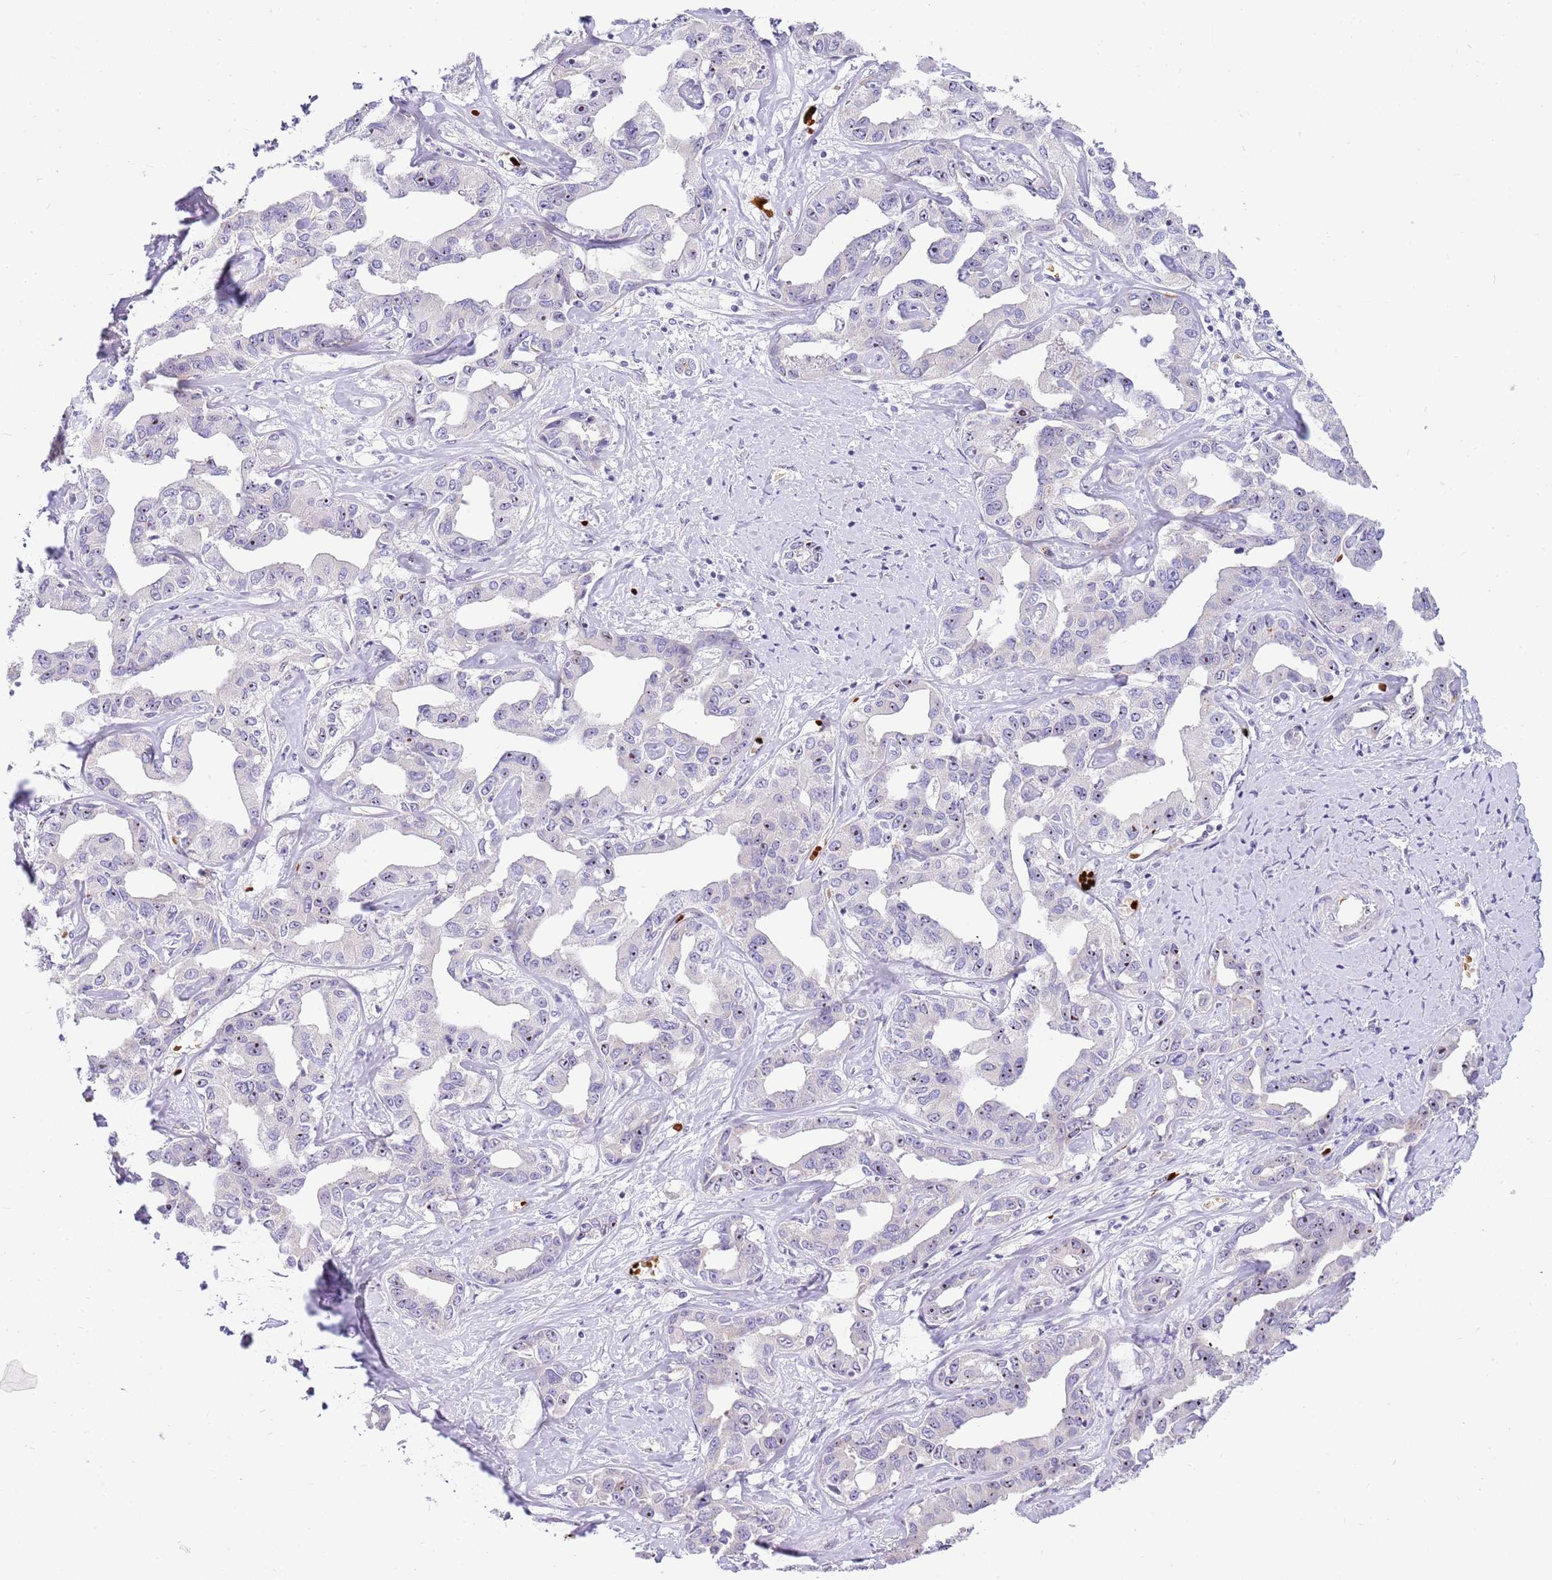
{"staining": {"intensity": "negative", "quantity": "none", "location": "none"}, "tissue": "liver cancer", "cell_type": "Tumor cells", "image_type": "cancer", "snomed": [{"axis": "morphology", "description": "Cholangiocarcinoma"}, {"axis": "topography", "description": "Liver"}], "caption": "A micrograph of human liver cancer is negative for staining in tumor cells.", "gene": "DNAJA3", "patient": {"sex": "male", "age": 59}}